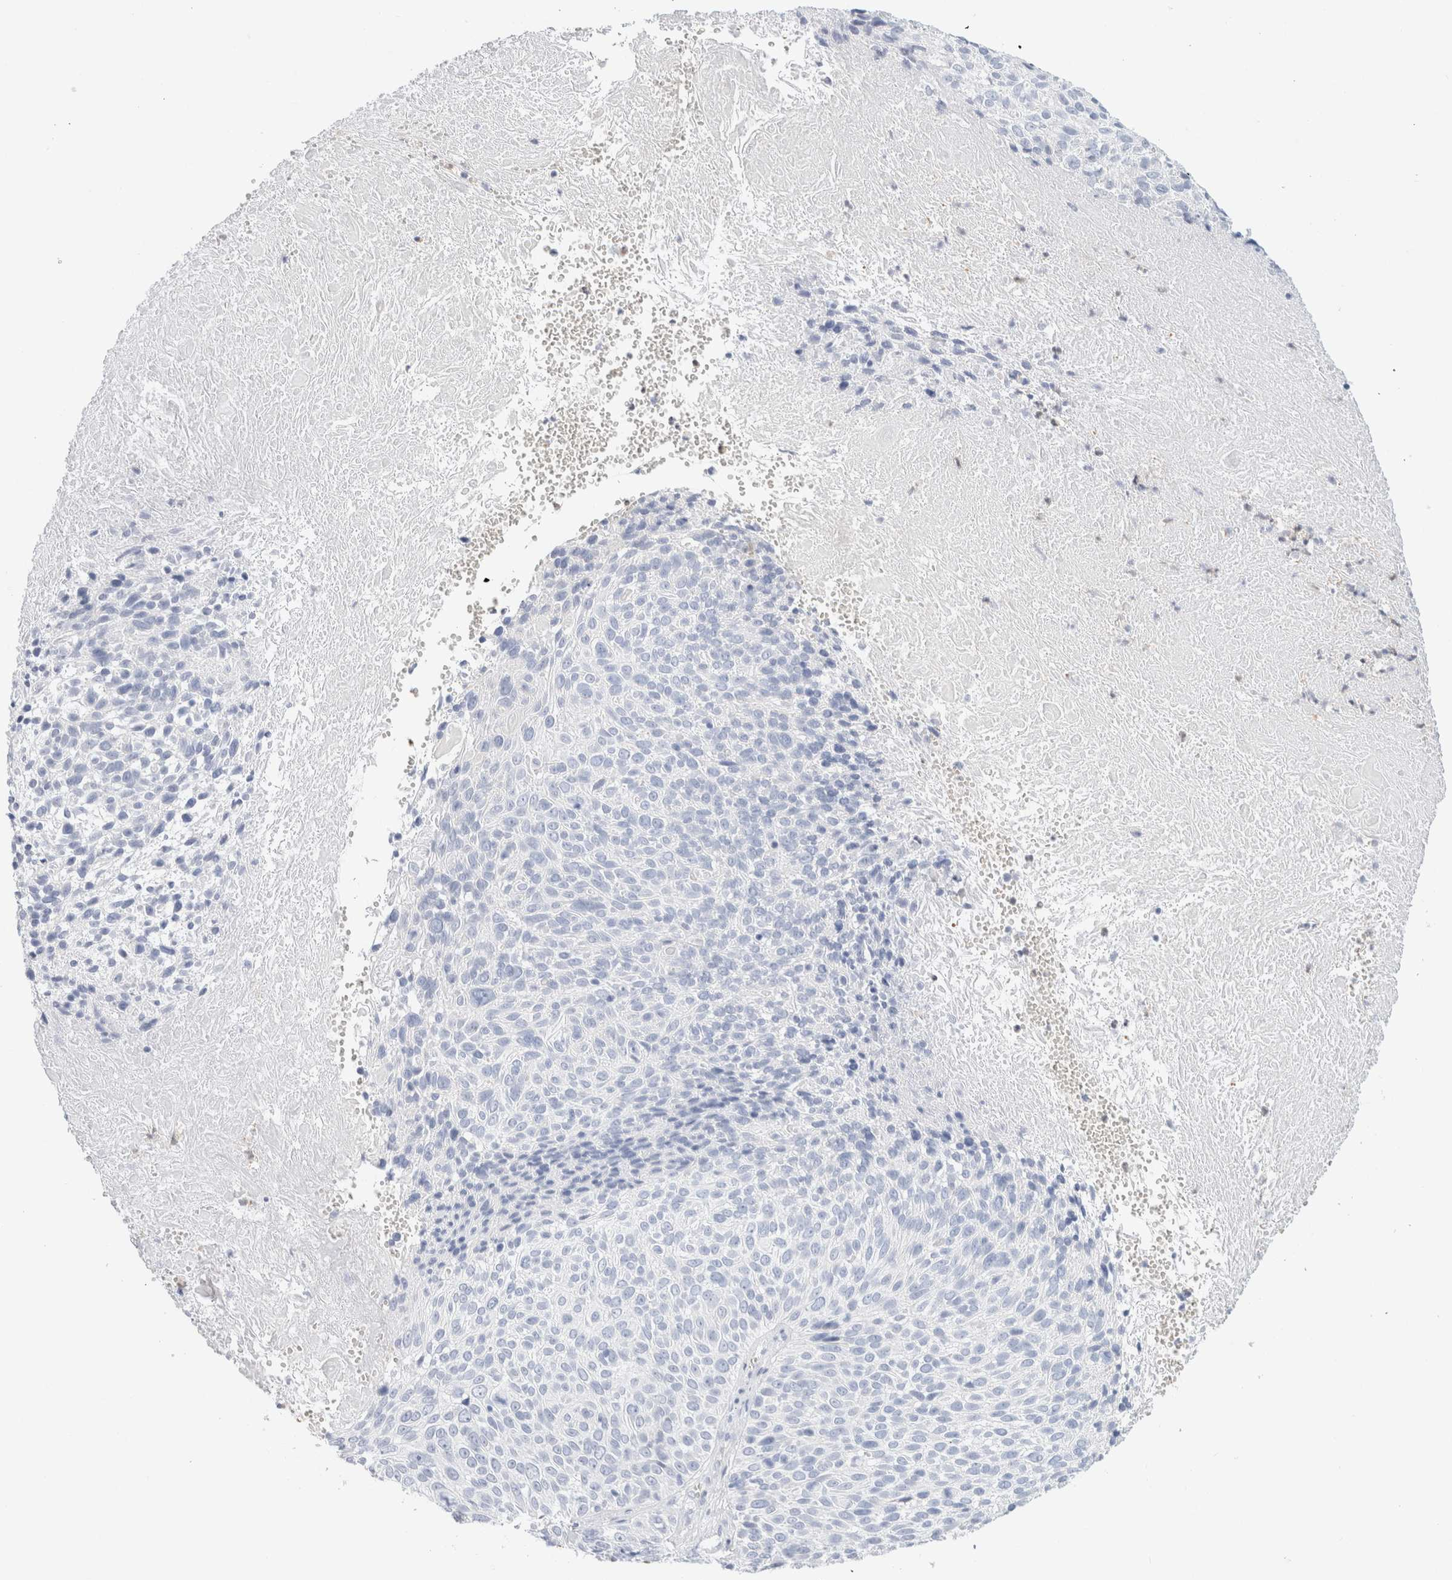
{"staining": {"intensity": "negative", "quantity": "none", "location": "none"}, "tissue": "cervical cancer", "cell_type": "Tumor cells", "image_type": "cancer", "snomed": [{"axis": "morphology", "description": "Squamous cell carcinoma, NOS"}, {"axis": "topography", "description": "Cervix"}], "caption": "Immunohistochemistry photomicrograph of neoplastic tissue: human squamous cell carcinoma (cervical) stained with DAB (3,3'-diaminobenzidine) exhibits no significant protein staining in tumor cells.", "gene": "ARG1", "patient": {"sex": "female", "age": 74}}